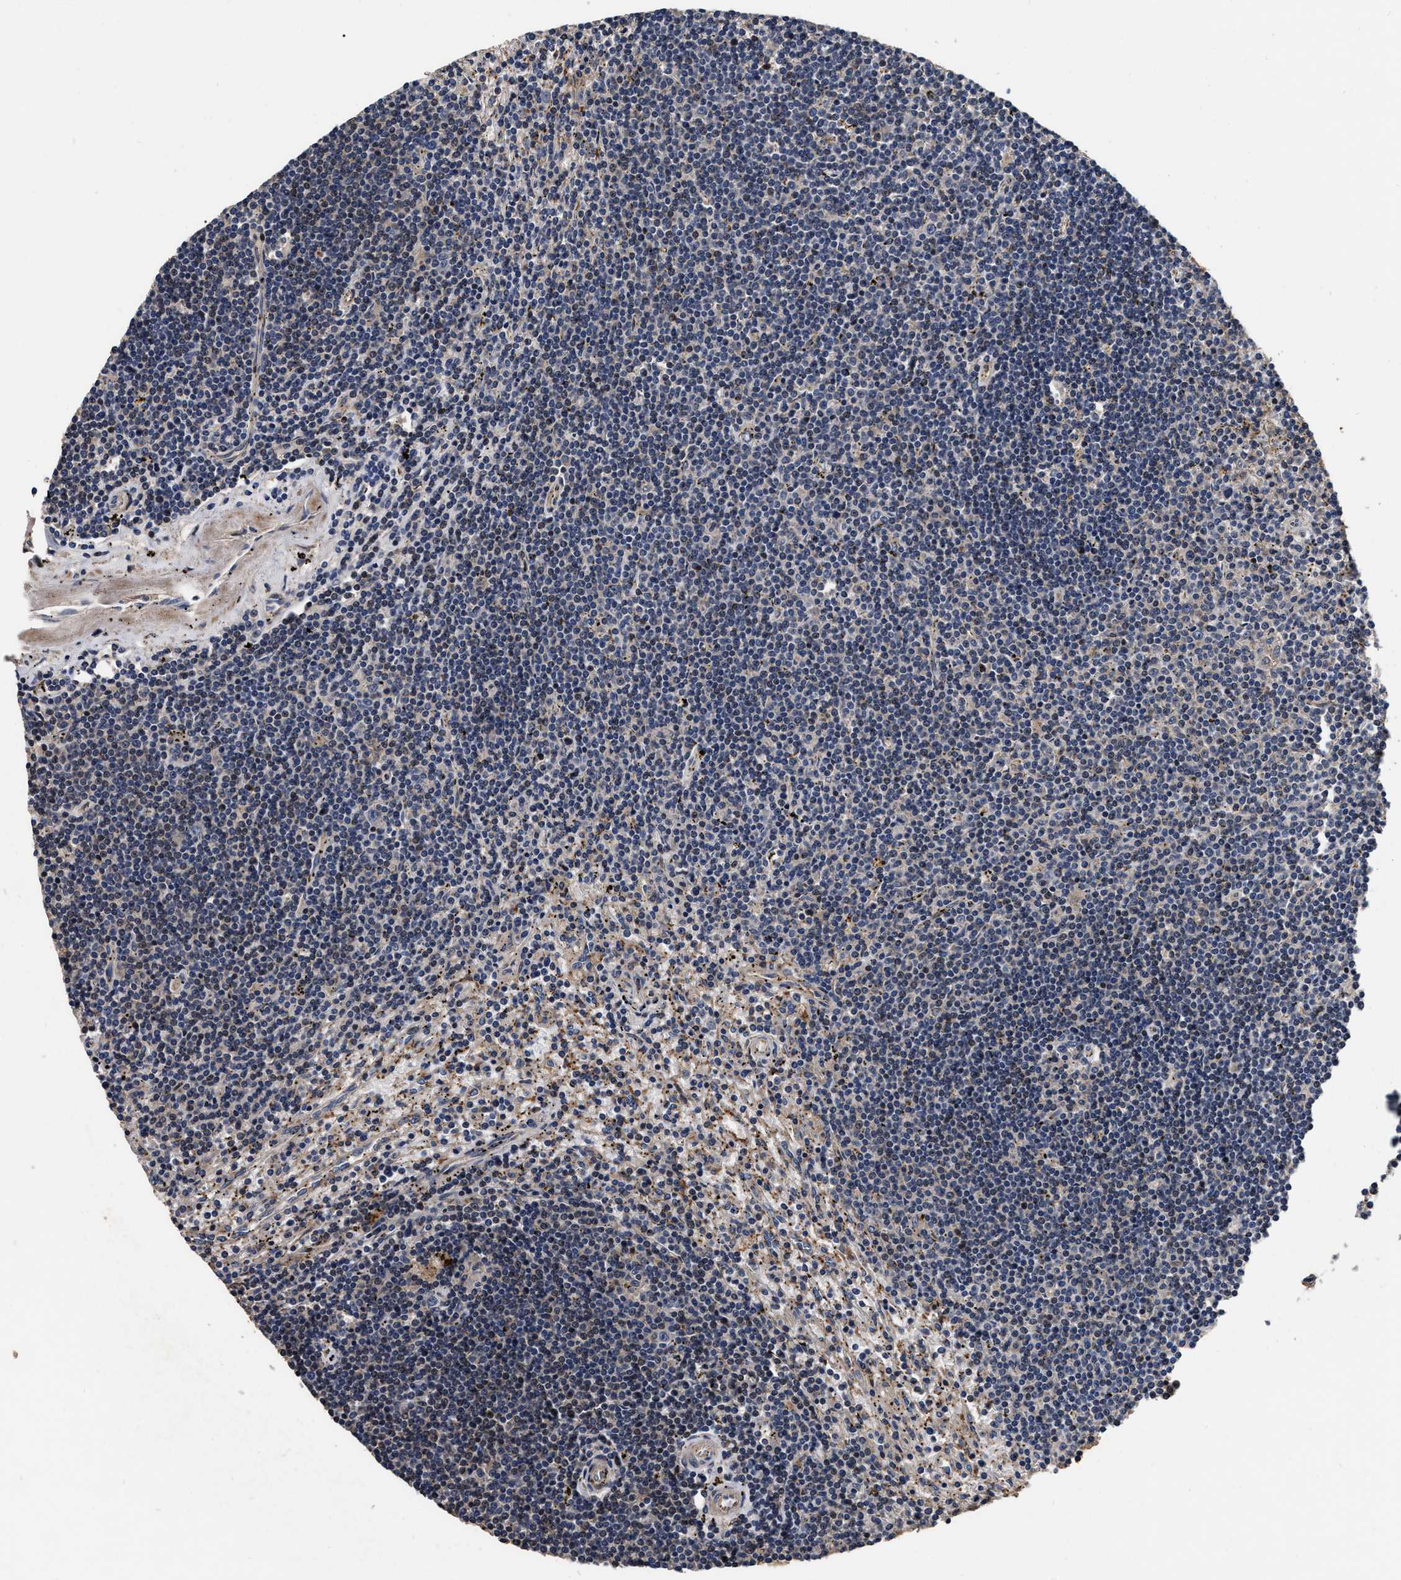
{"staining": {"intensity": "weak", "quantity": "<25%", "location": "cytoplasmic/membranous"}, "tissue": "lymphoma", "cell_type": "Tumor cells", "image_type": "cancer", "snomed": [{"axis": "morphology", "description": "Malignant lymphoma, non-Hodgkin's type, Low grade"}, {"axis": "topography", "description": "Spleen"}], "caption": "Immunohistochemical staining of low-grade malignant lymphoma, non-Hodgkin's type exhibits no significant staining in tumor cells.", "gene": "ABCG8", "patient": {"sex": "male", "age": 76}}